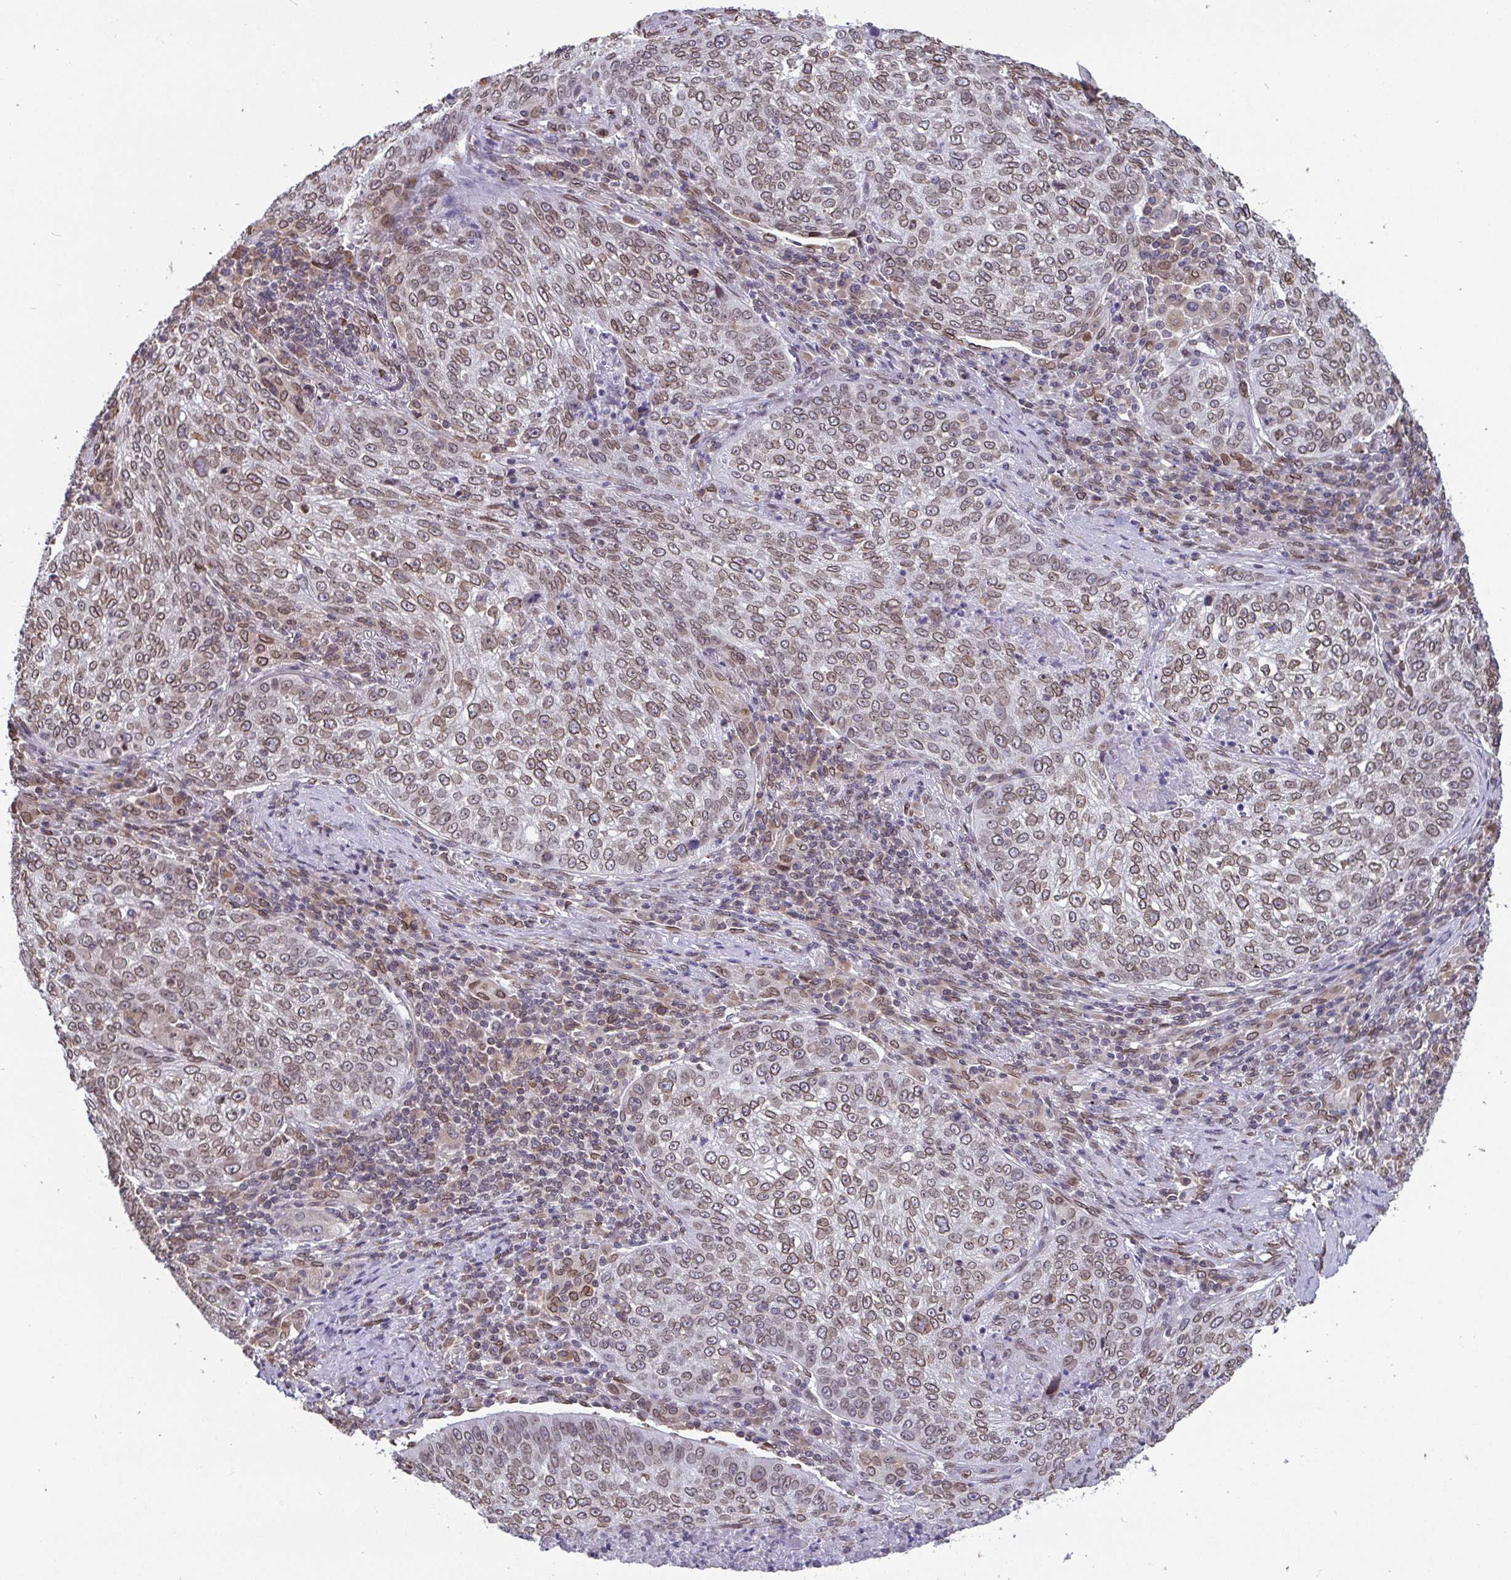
{"staining": {"intensity": "moderate", "quantity": ">75%", "location": "cytoplasmic/membranous,nuclear"}, "tissue": "lung cancer", "cell_type": "Tumor cells", "image_type": "cancer", "snomed": [{"axis": "morphology", "description": "Squamous cell carcinoma, NOS"}, {"axis": "topography", "description": "Lung"}], "caption": "Immunohistochemistry (IHC) of human lung squamous cell carcinoma exhibits medium levels of moderate cytoplasmic/membranous and nuclear expression in approximately >75% of tumor cells. (DAB (3,3'-diaminobenzidine) IHC with brightfield microscopy, high magnification).", "gene": "EMD", "patient": {"sex": "male", "age": 63}}